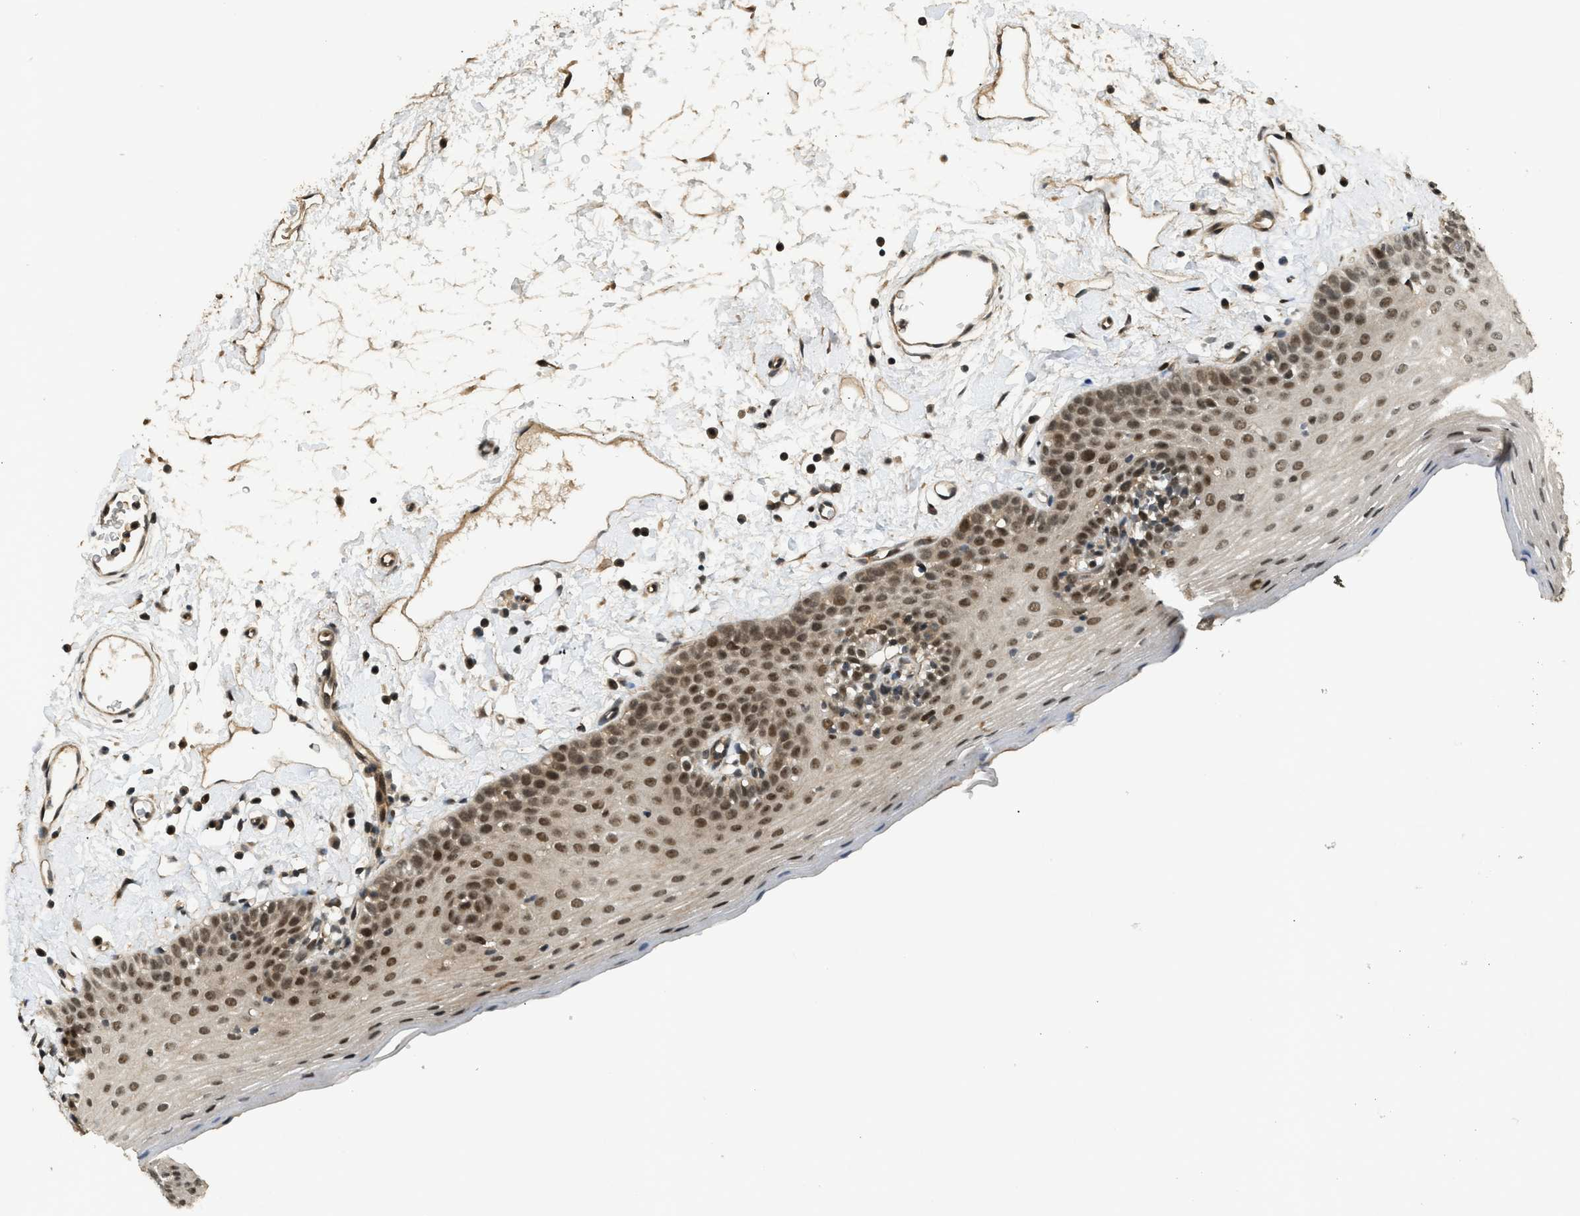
{"staining": {"intensity": "moderate", "quantity": ">75%", "location": "nuclear"}, "tissue": "oral mucosa", "cell_type": "Squamous epithelial cells", "image_type": "normal", "snomed": [{"axis": "morphology", "description": "Normal tissue, NOS"}, {"axis": "topography", "description": "Oral tissue"}], "caption": "Oral mucosa stained with DAB immunohistochemistry (IHC) shows medium levels of moderate nuclear expression in approximately >75% of squamous epithelial cells.", "gene": "GET1", "patient": {"sex": "male", "age": 66}}